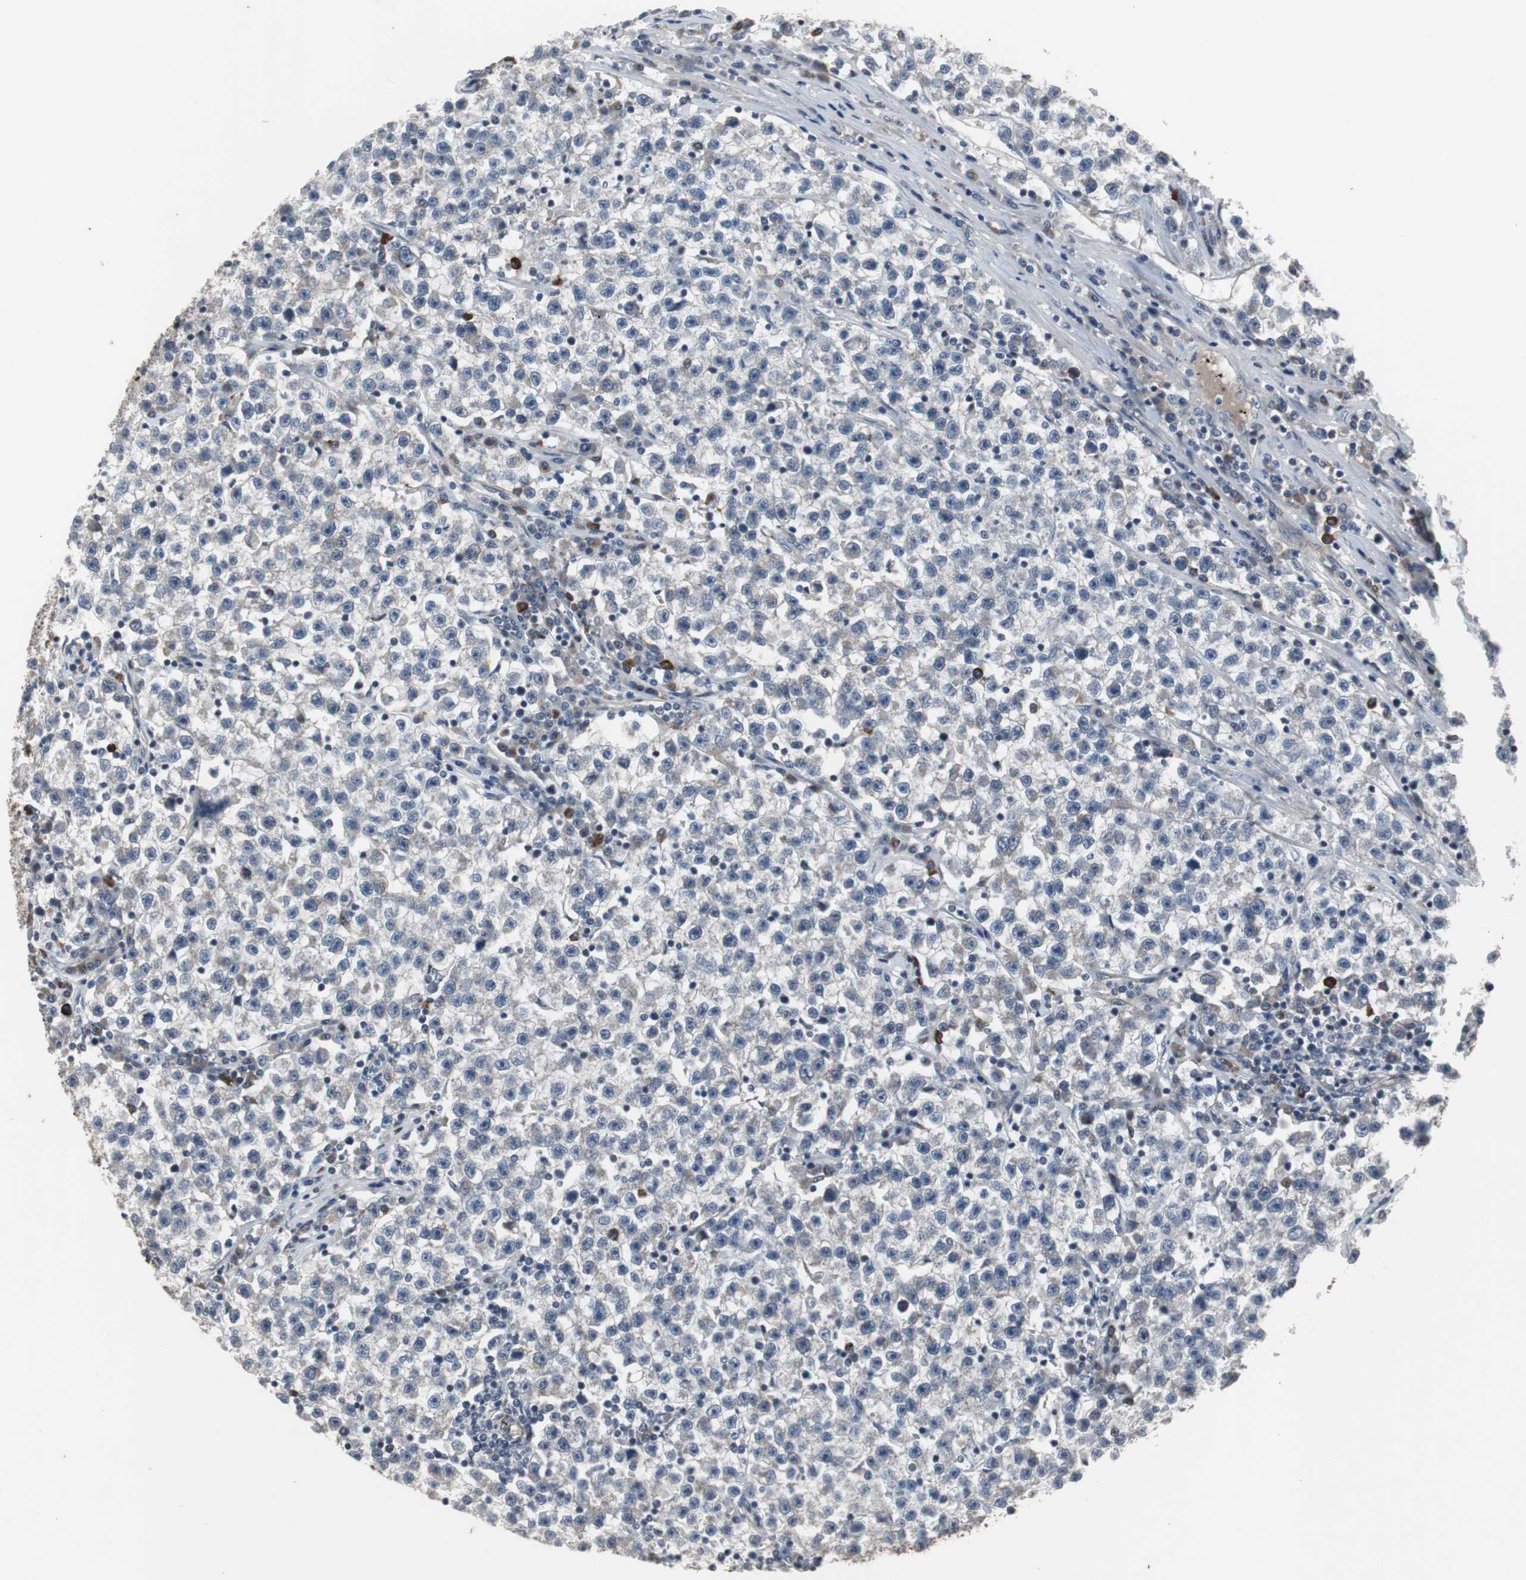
{"staining": {"intensity": "weak", "quantity": "<25%", "location": "cytoplasmic/membranous"}, "tissue": "testis cancer", "cell_type": "Tumor cells", "image_type": "cancer", "snomed": [{"axis": "morphology", "description": "Seminoma, NOS"}, {"axis": "topography", "description": "Testis"}], "caption": "High magnification brightfield microscopy of testis cancer stained with DAB (brown) and counterstained with hematoxylin (blue): tumor cells show no significant staining.", "gene": "CRADD", "patient": {"sex": "male", "age": 22}}